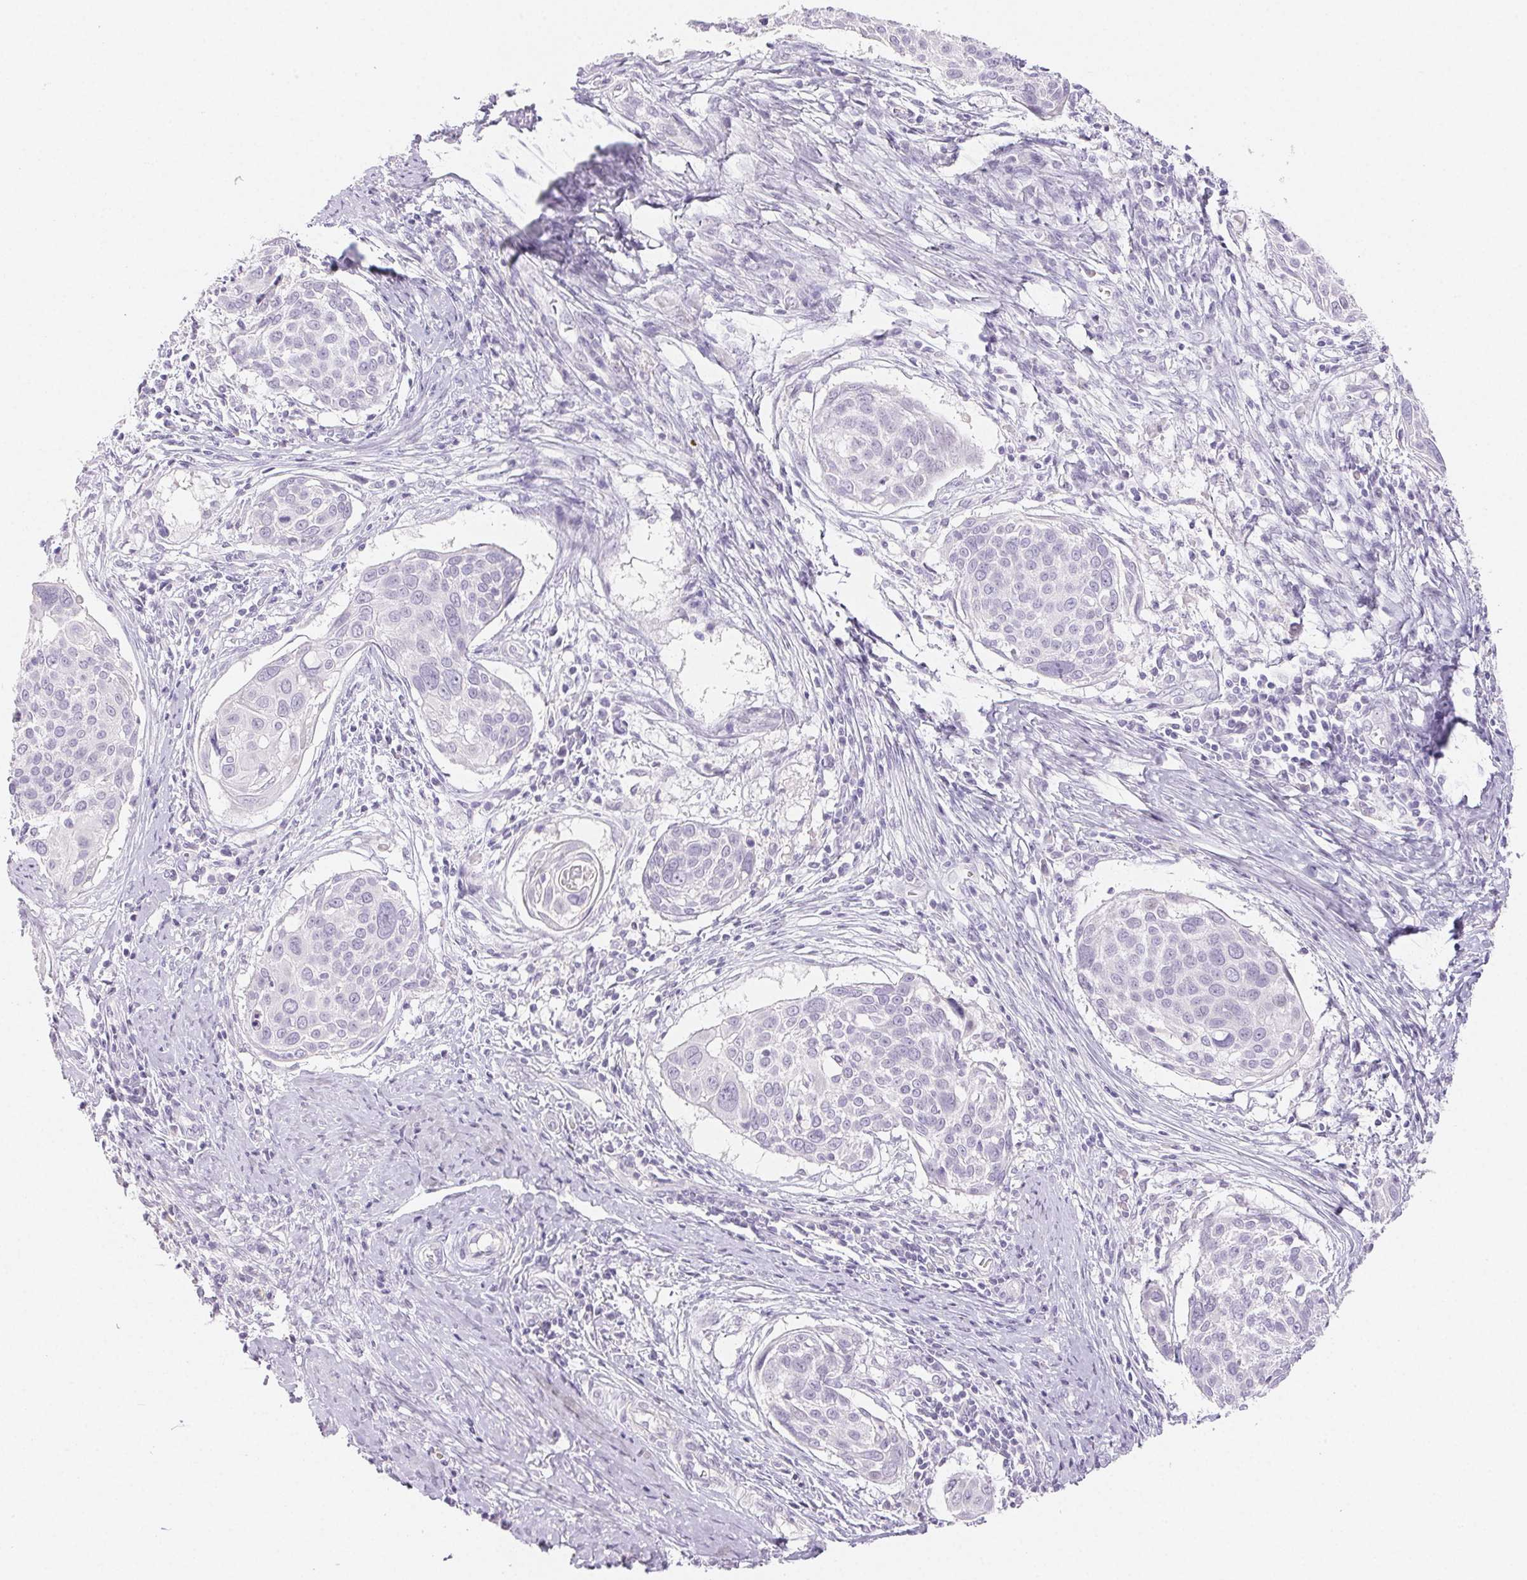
{"staining": {"intensity": "negative", "quantity": "none", "location": "none"}, "tissue": "cervical cancer", "cell_type": "Tumor cells", "image_type": "cancer", "snomed": [{"axis": "morphology", "description": "Squamous cell carcinoma, NOS"}, {"axis": "topography", "description": "Cervix"}], "caption": "This is an immunohistochemistry image of cervical cancer (squamous cell carcinoma). There is no expression in tumor cells.", "gene": "BPIFB2", "patient": {"sex": "female", "age": 39}}